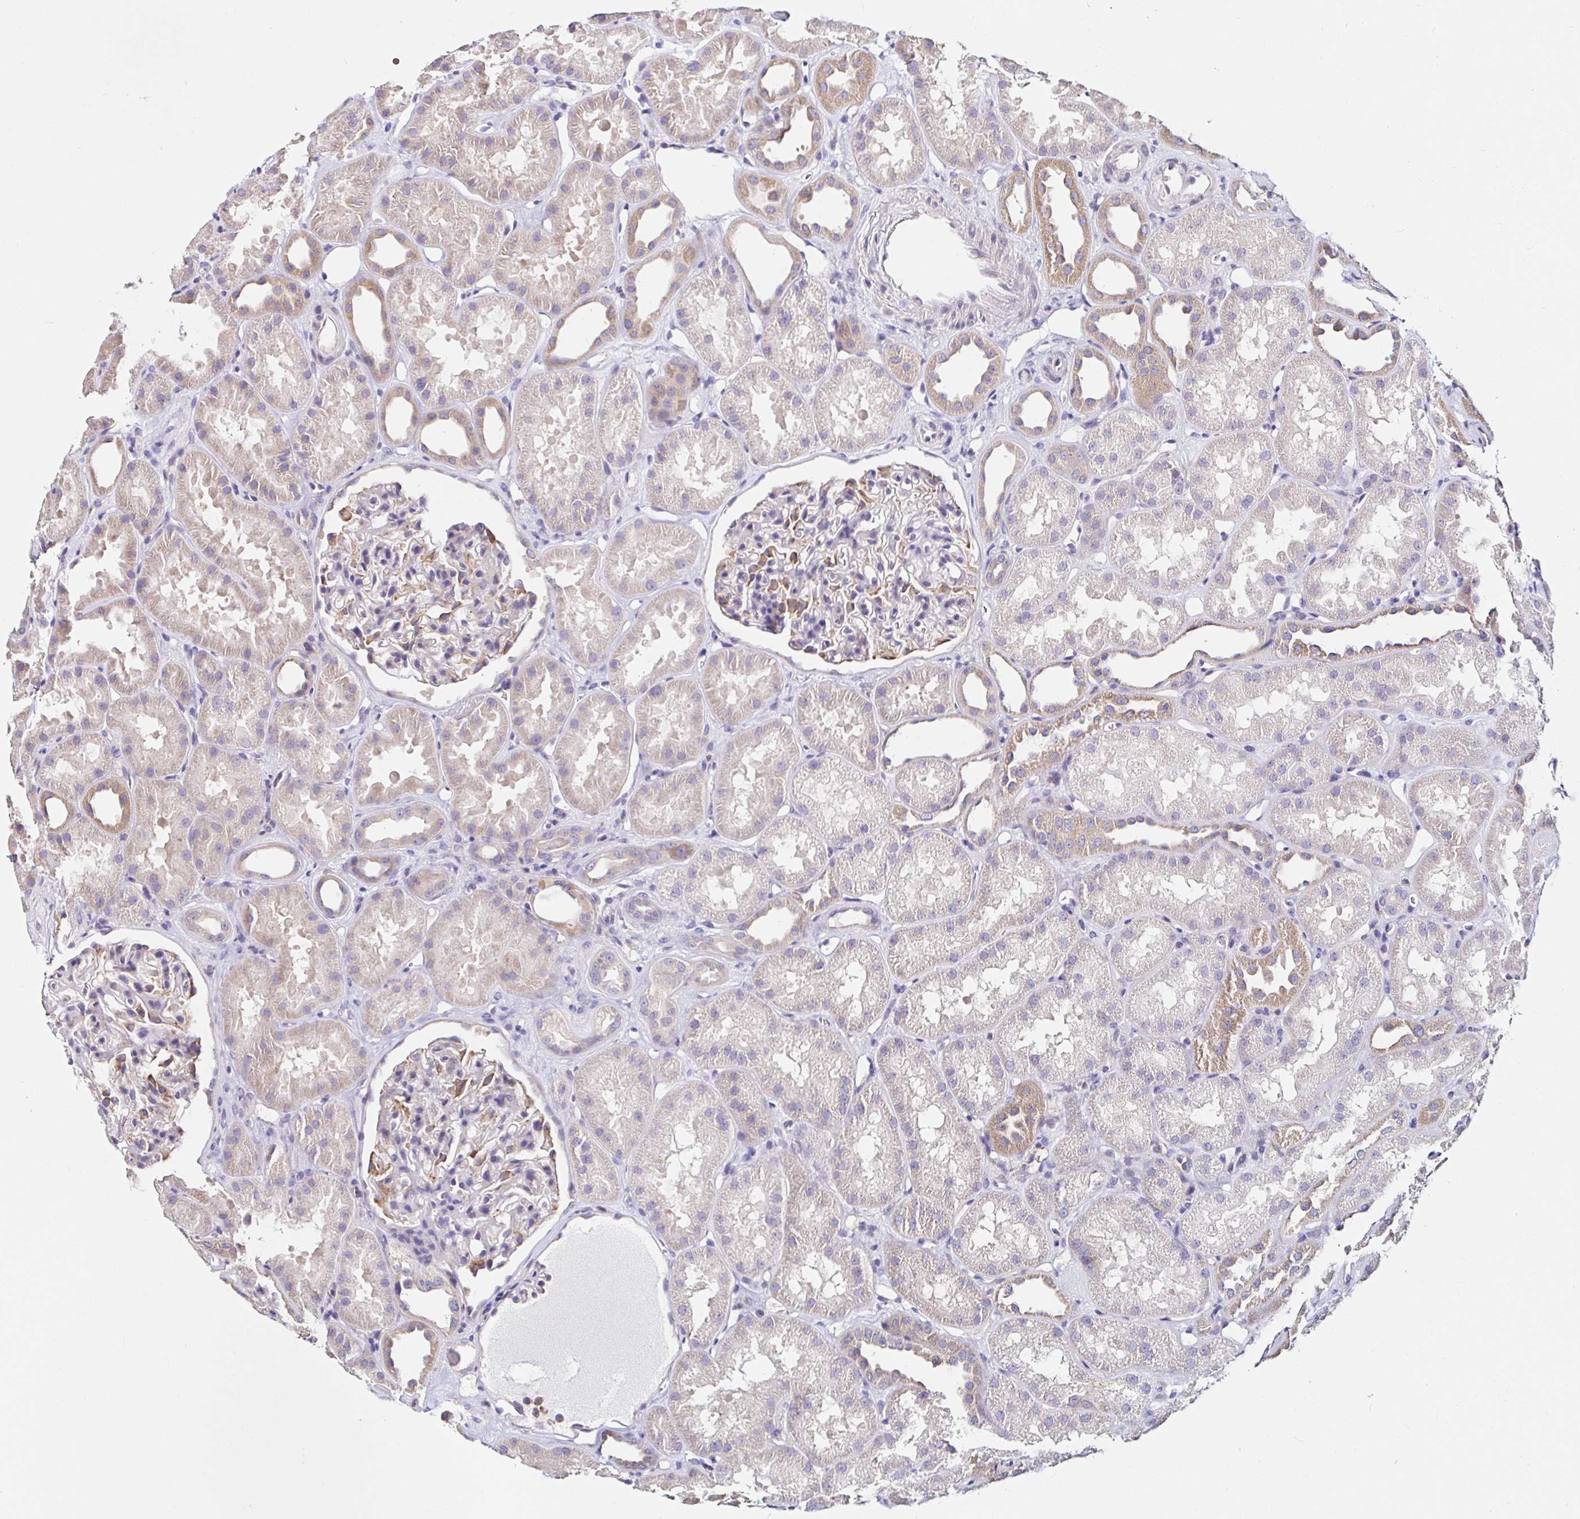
{"staining": {"intensity": "moderate", "quantity": "<25%", "location": "cytoplasmic/membranous"}, "tissue": "kidney", "cell_type": "Cells in glomeruli", "image_type": "normal", "snomed": [{"axis": "morphology", "description": "Normal tissue, NOS"}, {"axis": "topography", "description": "Kidney"}], "caption": "IHC (DAB (3,3'-diaminobenzidine)) staining of benign human kidney shows moderate cytoplasmic/membranous protein staining in about <25% of cells in glomeruli.", "gene": "VSIG2", "patient": {"sex": "male", "age": 61}}